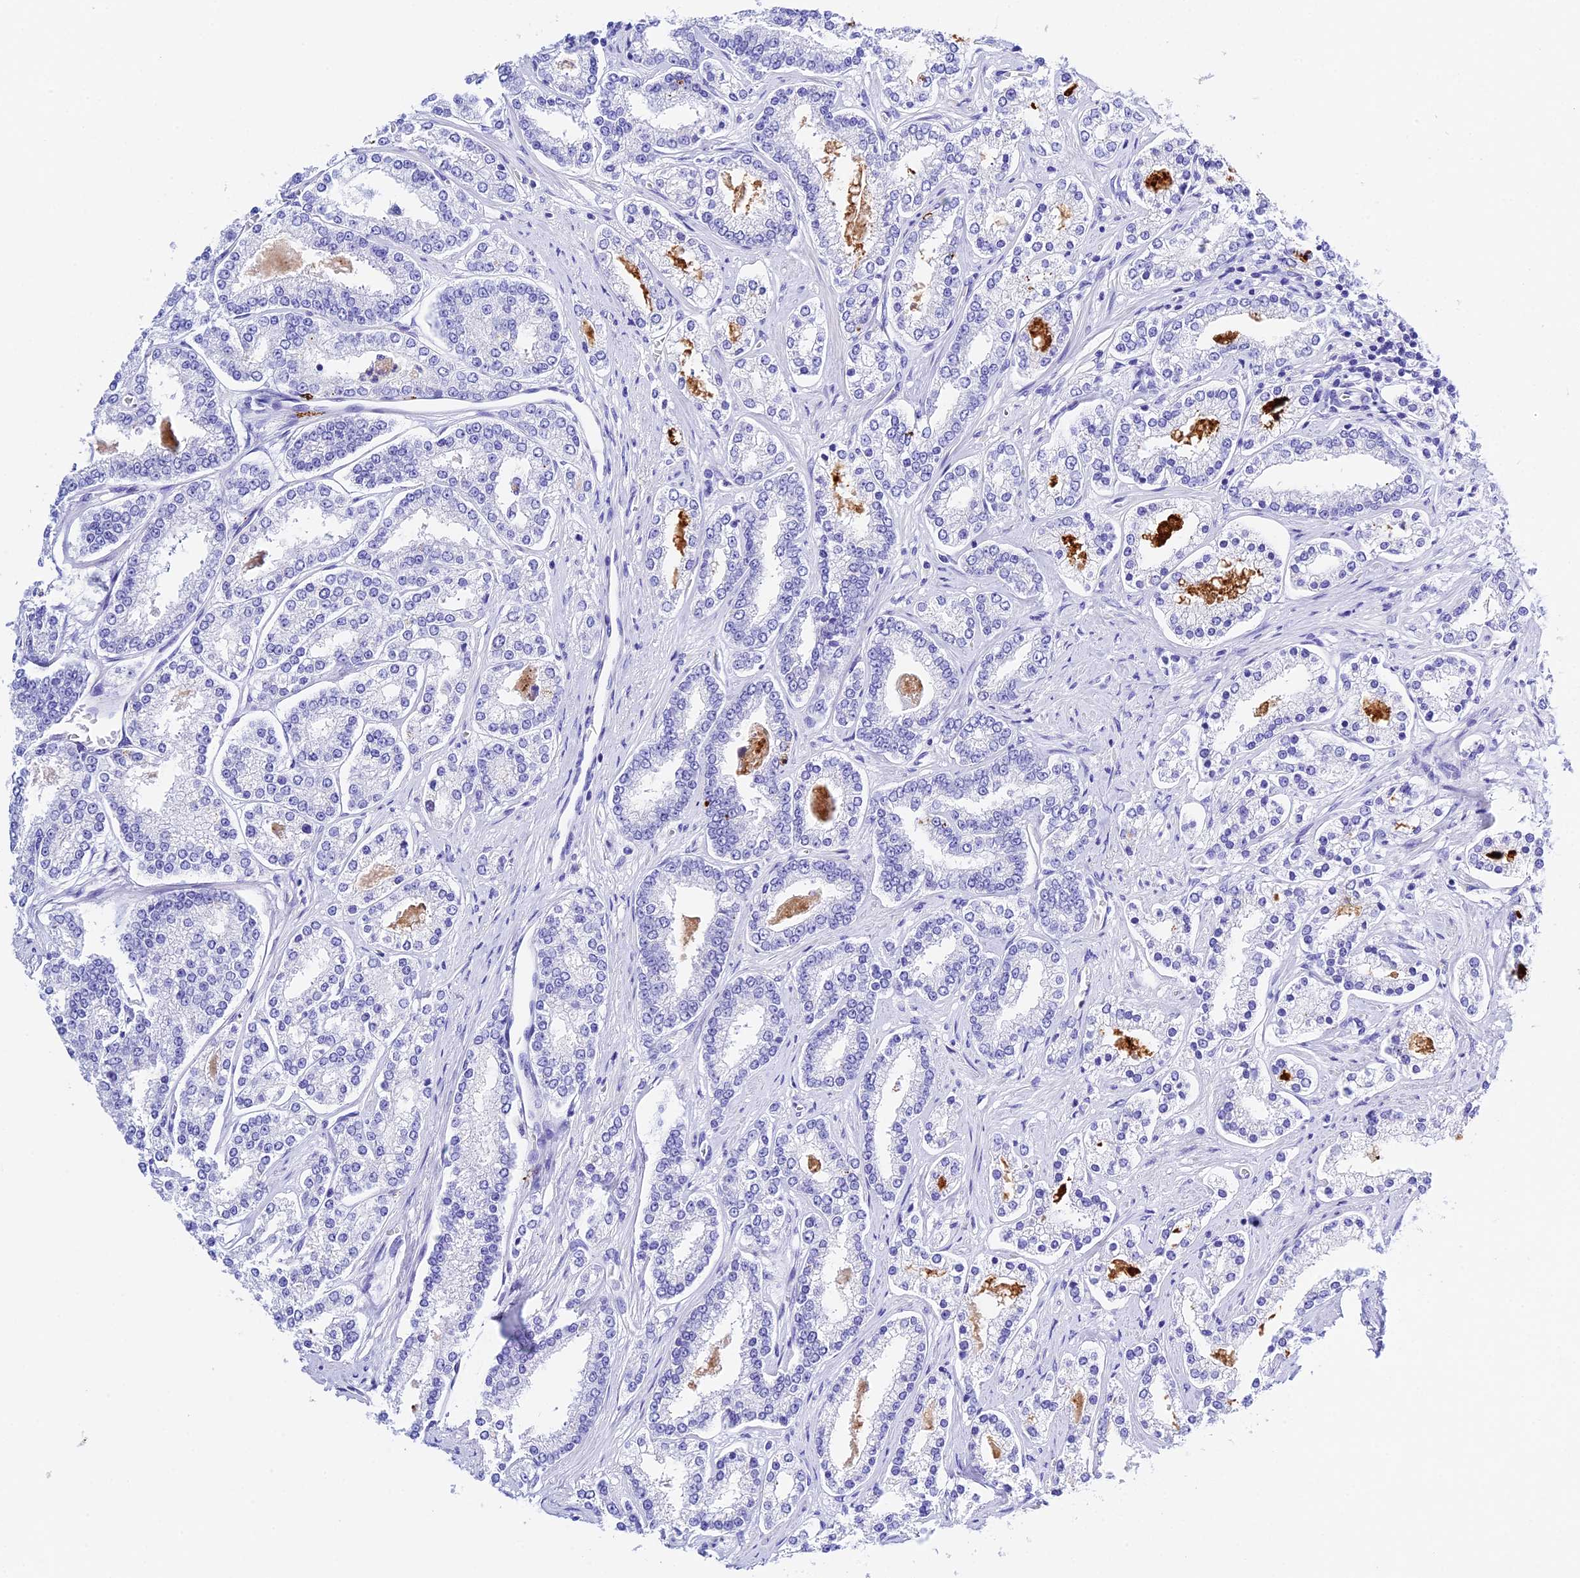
{"staining": {"intensity": "negative", "quantity": "none", "location": "none"}, "tissue": "prostate cancer", "cell_type": "Tumor cells", "image_type": "cancer", "snomed": [{"axis": "morphology", "description": "Normal tissue, NOS"}, {"axis": "morphology", "description": "Adenocarcinoma, High grade"}, {"axis": "topography", "description": "Prostate"}], "caption": "Immunohistochemical staining of prostate adenocarcinoma (high-grade) exhibits no significant positivity in tumor cells.", "gene": "PSG11", "patient": {"sex": "male", "age": 83}}